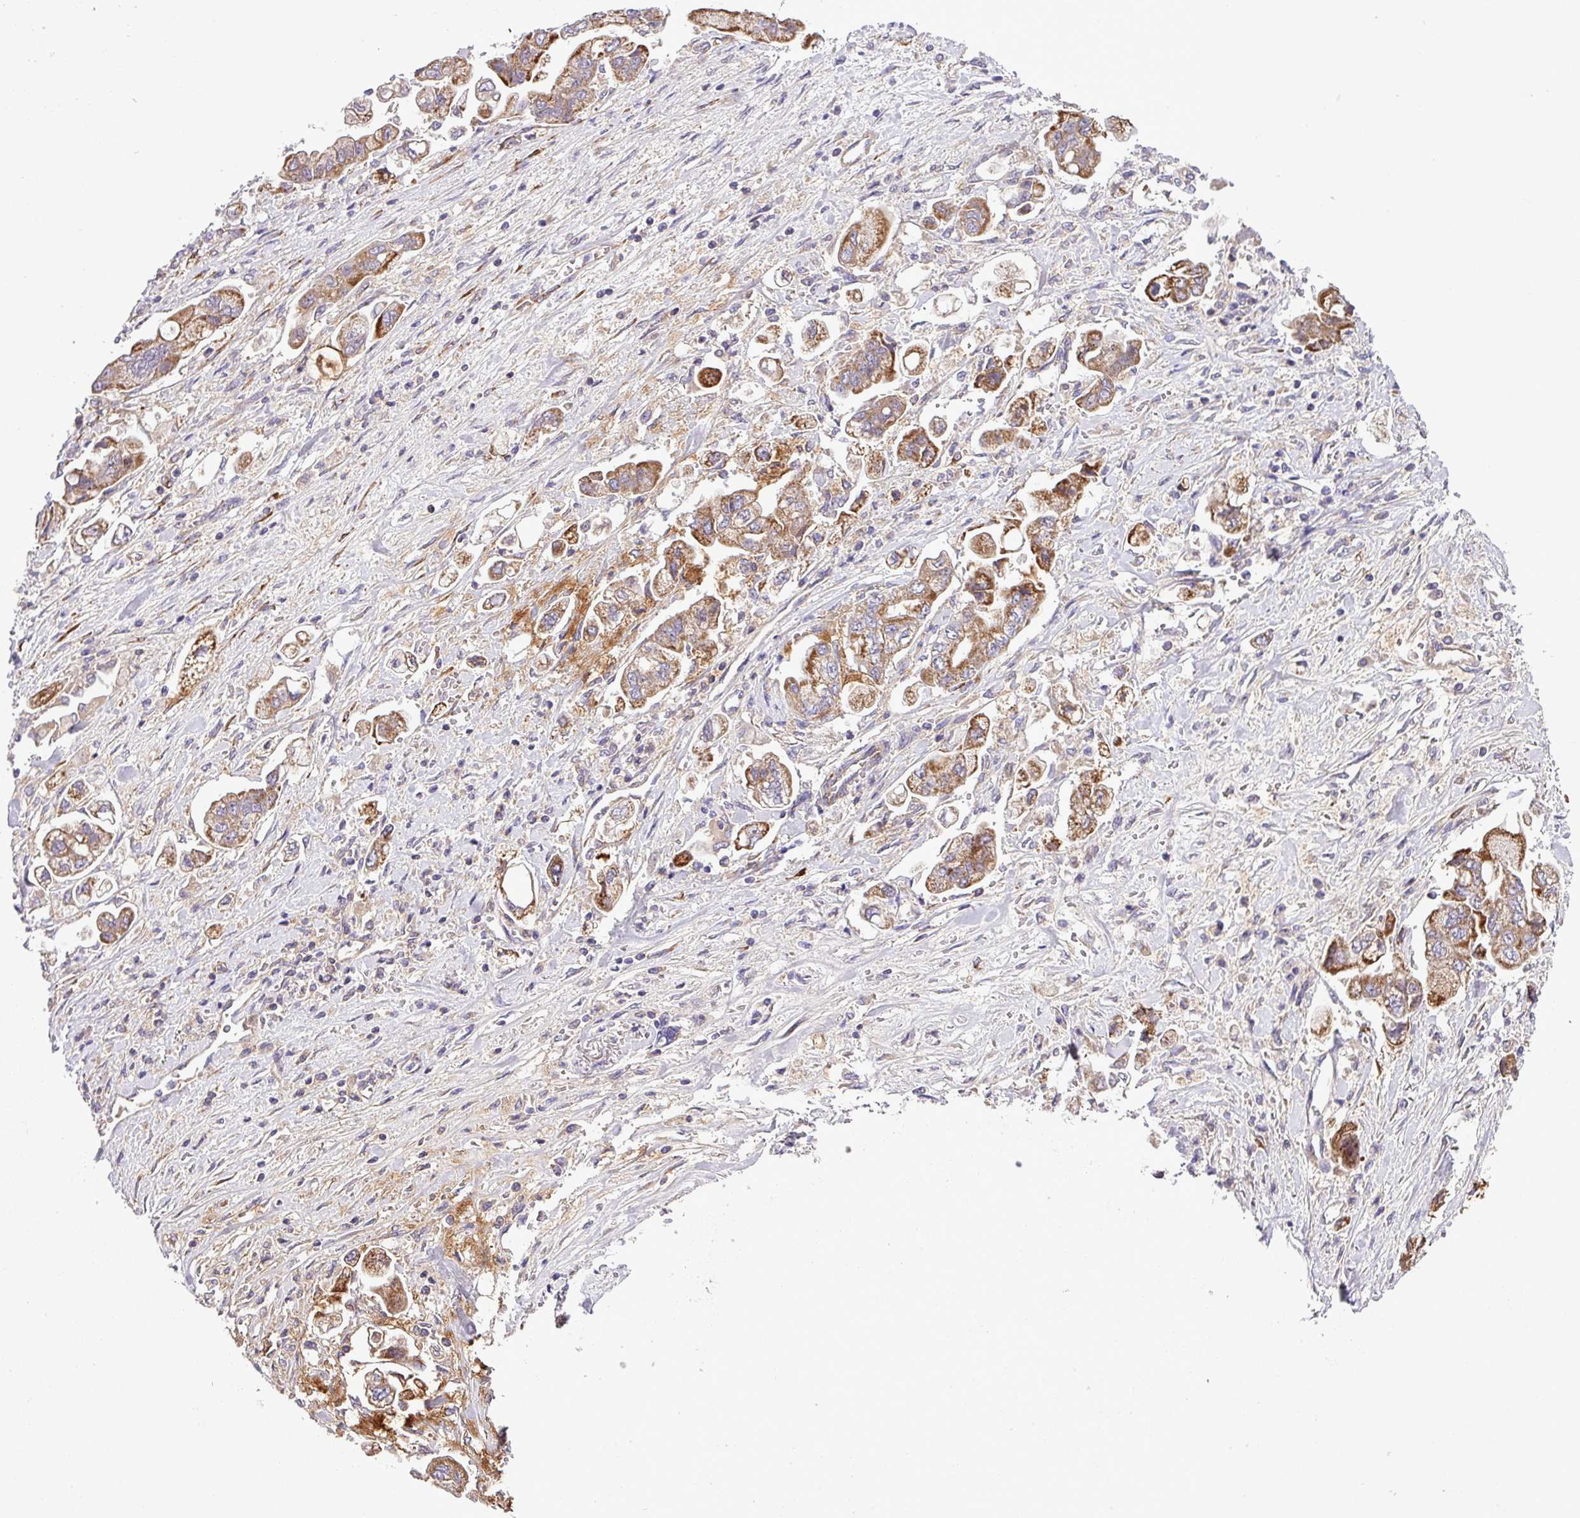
{"staining": {"intensity": "moderate", "quantity": ">75%", "location": "cytoplasmic/membranous"}, "tissue": "stomach cancer", "cell_type": "Tumor cells", "image_type": "cancer", "snomed": [{"axis": "morphology", "description": "Adenocarcinoma, NOS"}, {"axis": "topography", "description": "Stomach"}], "caption": "Tumor cells demonstrate medium levels of moderate cytoplasmic/membranous expression in approximately >75% of cells in stomach cancer (adenocarcinoma).", "gene": "CWH43", "patient": {"sex": "male", "age": 62}}